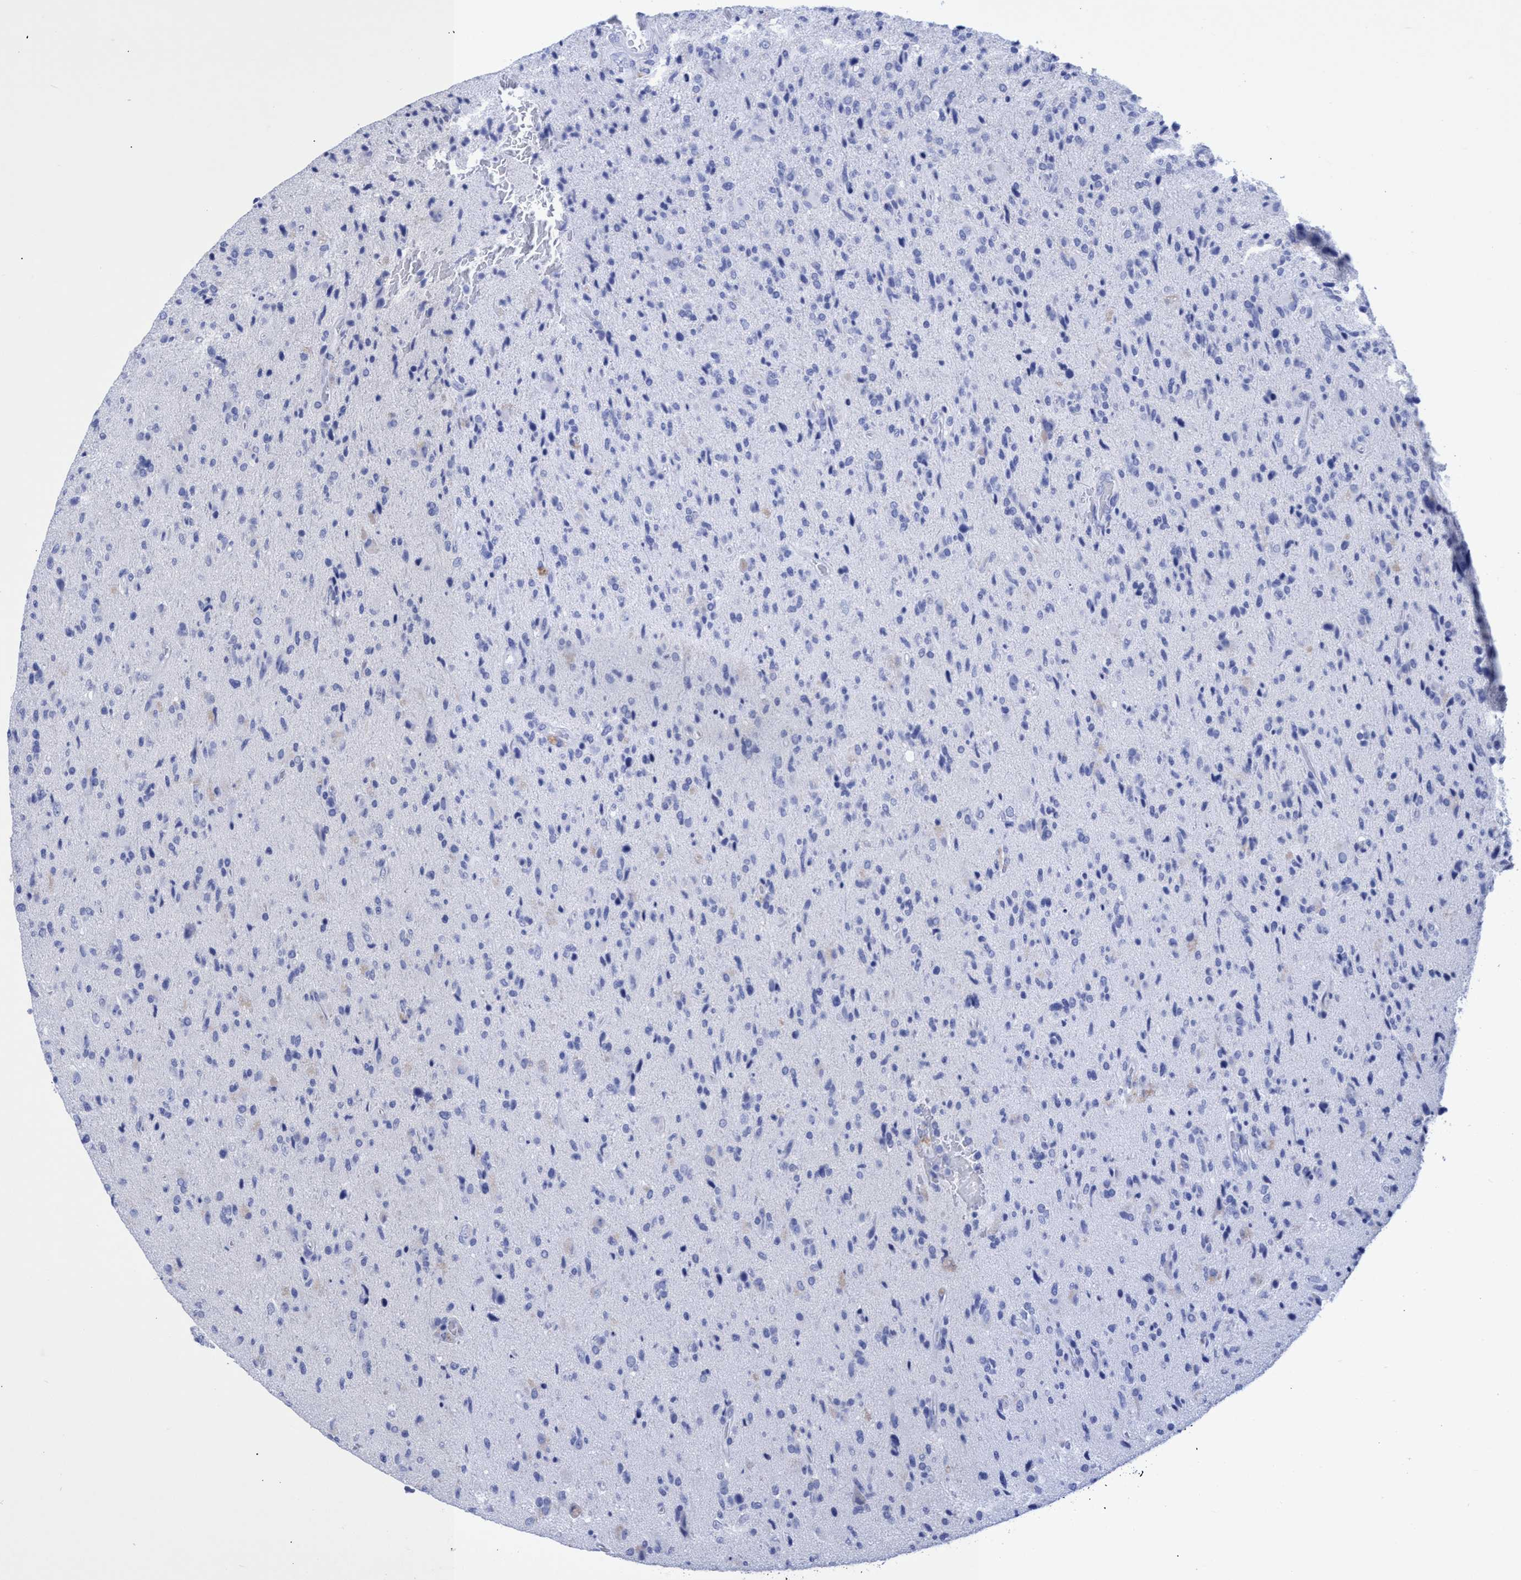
{"staining": {"intensity": "negative", "quantity": "none", "location": "none"}, "tissue": "glioma", "cell_type": "Tumor cells", "image_type": "cancer", "snomed": [{"axis": "morphology", "description": "Glioma, malignant, High grade"}, {"axis": "topography", "description": "Brain"}], "caption": "This is a image of immunohistochemistry (IHC) staining of glioma, which shows no positivity in tumor cells.", "gene": "INSL6", "patient": {"sex": "male", "age": 72}}